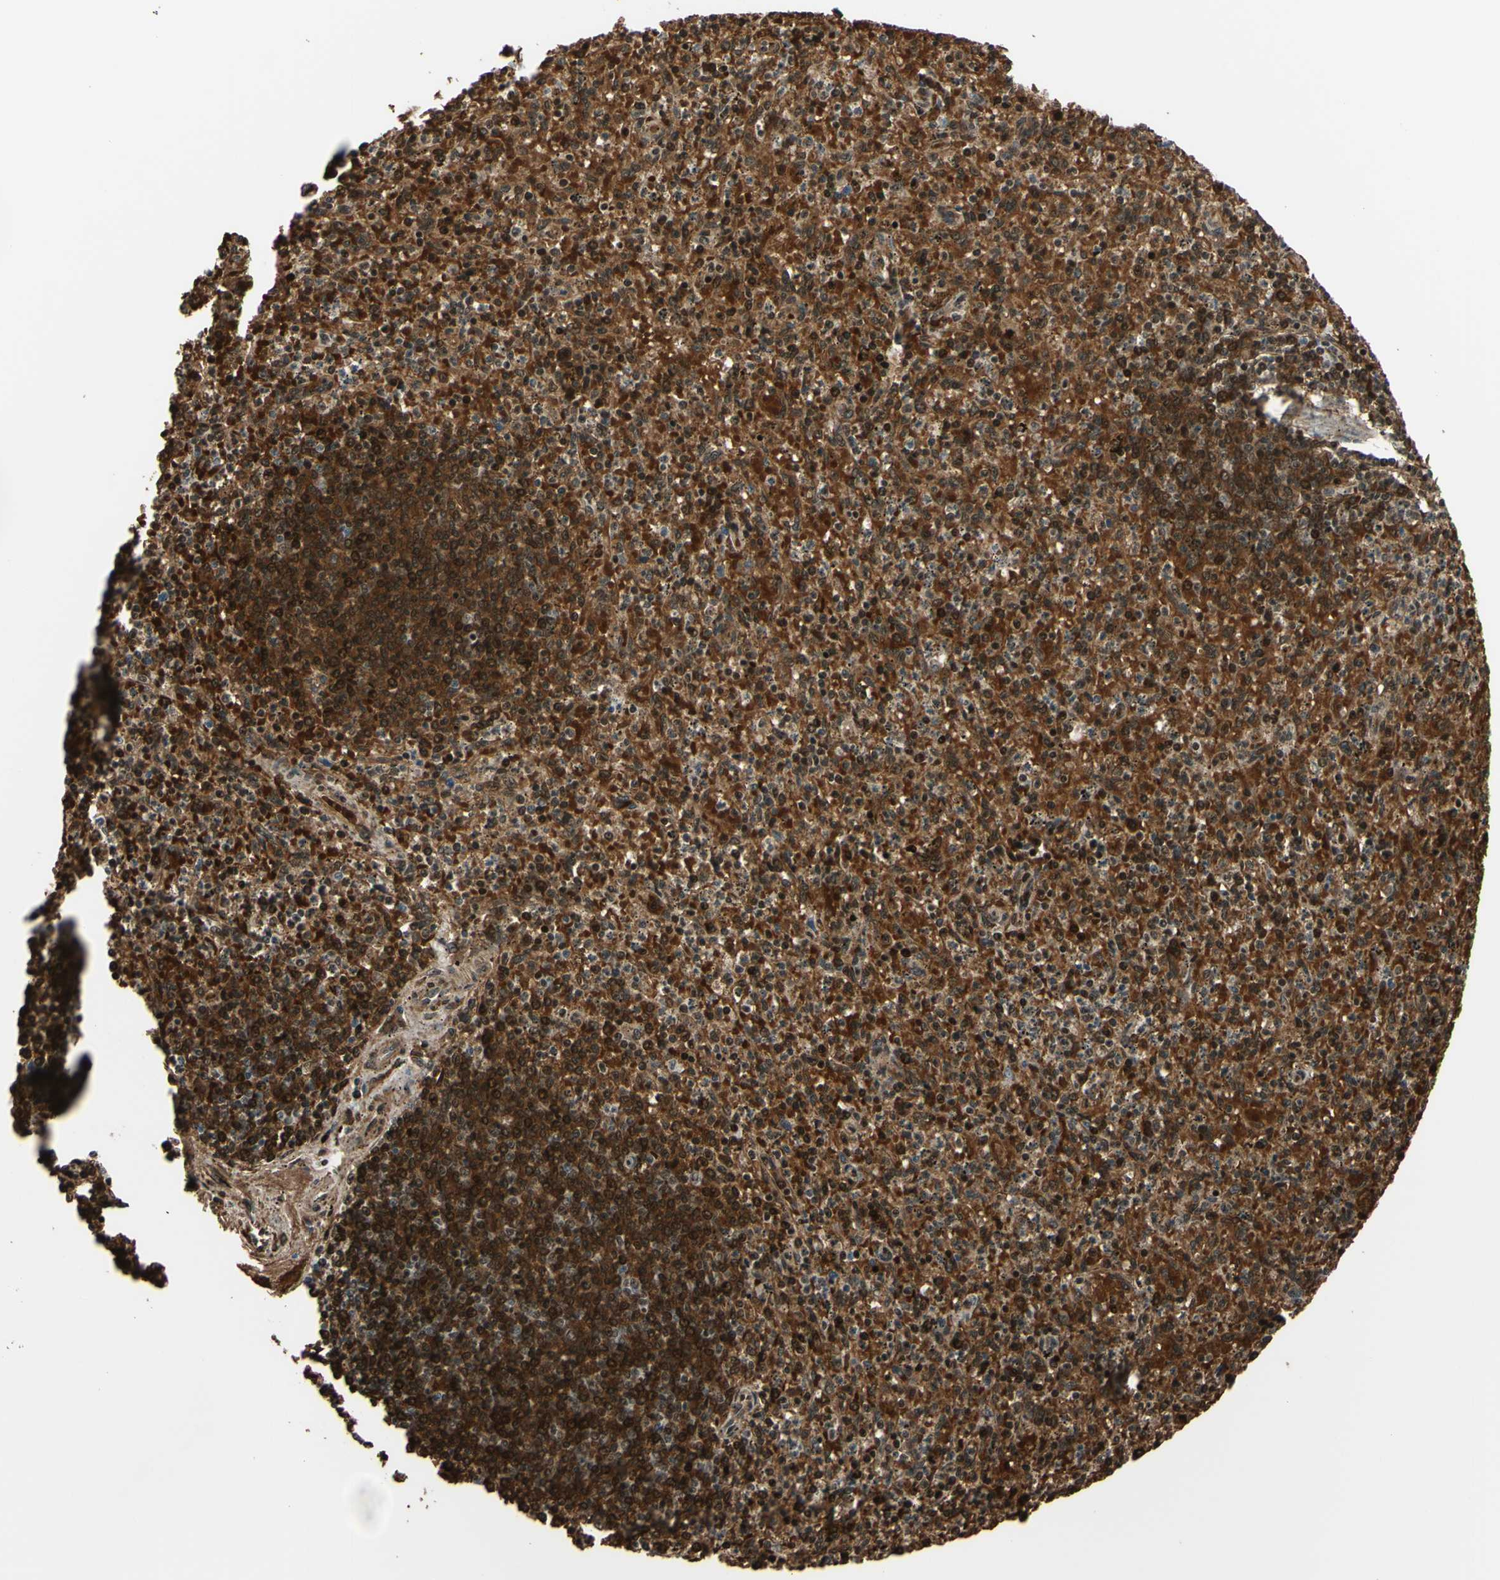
{"staining": {"intensity": "strong", "quantity": "25%-75%", "location": "cytoplasmic/membranous,nuclear"}, "tissue": "spleen", "cell_type": "Cells in red pulp", "image_type": "normal", "snomed": [{"axis": "morphology", "description": "Normal tissue, NOS"}, {"axis": "topography", "description": "Spleen"}], "caption": "This photomicrograph demonstrates immunohistochemistry (IHC) staining of normal spleen, with high strong cytoplasmic/membranous,nuclear staining in about 25%-75% of cells in red pulp.", "gene": "THAP12", "patient": {"sex": "male", "age": 72}}